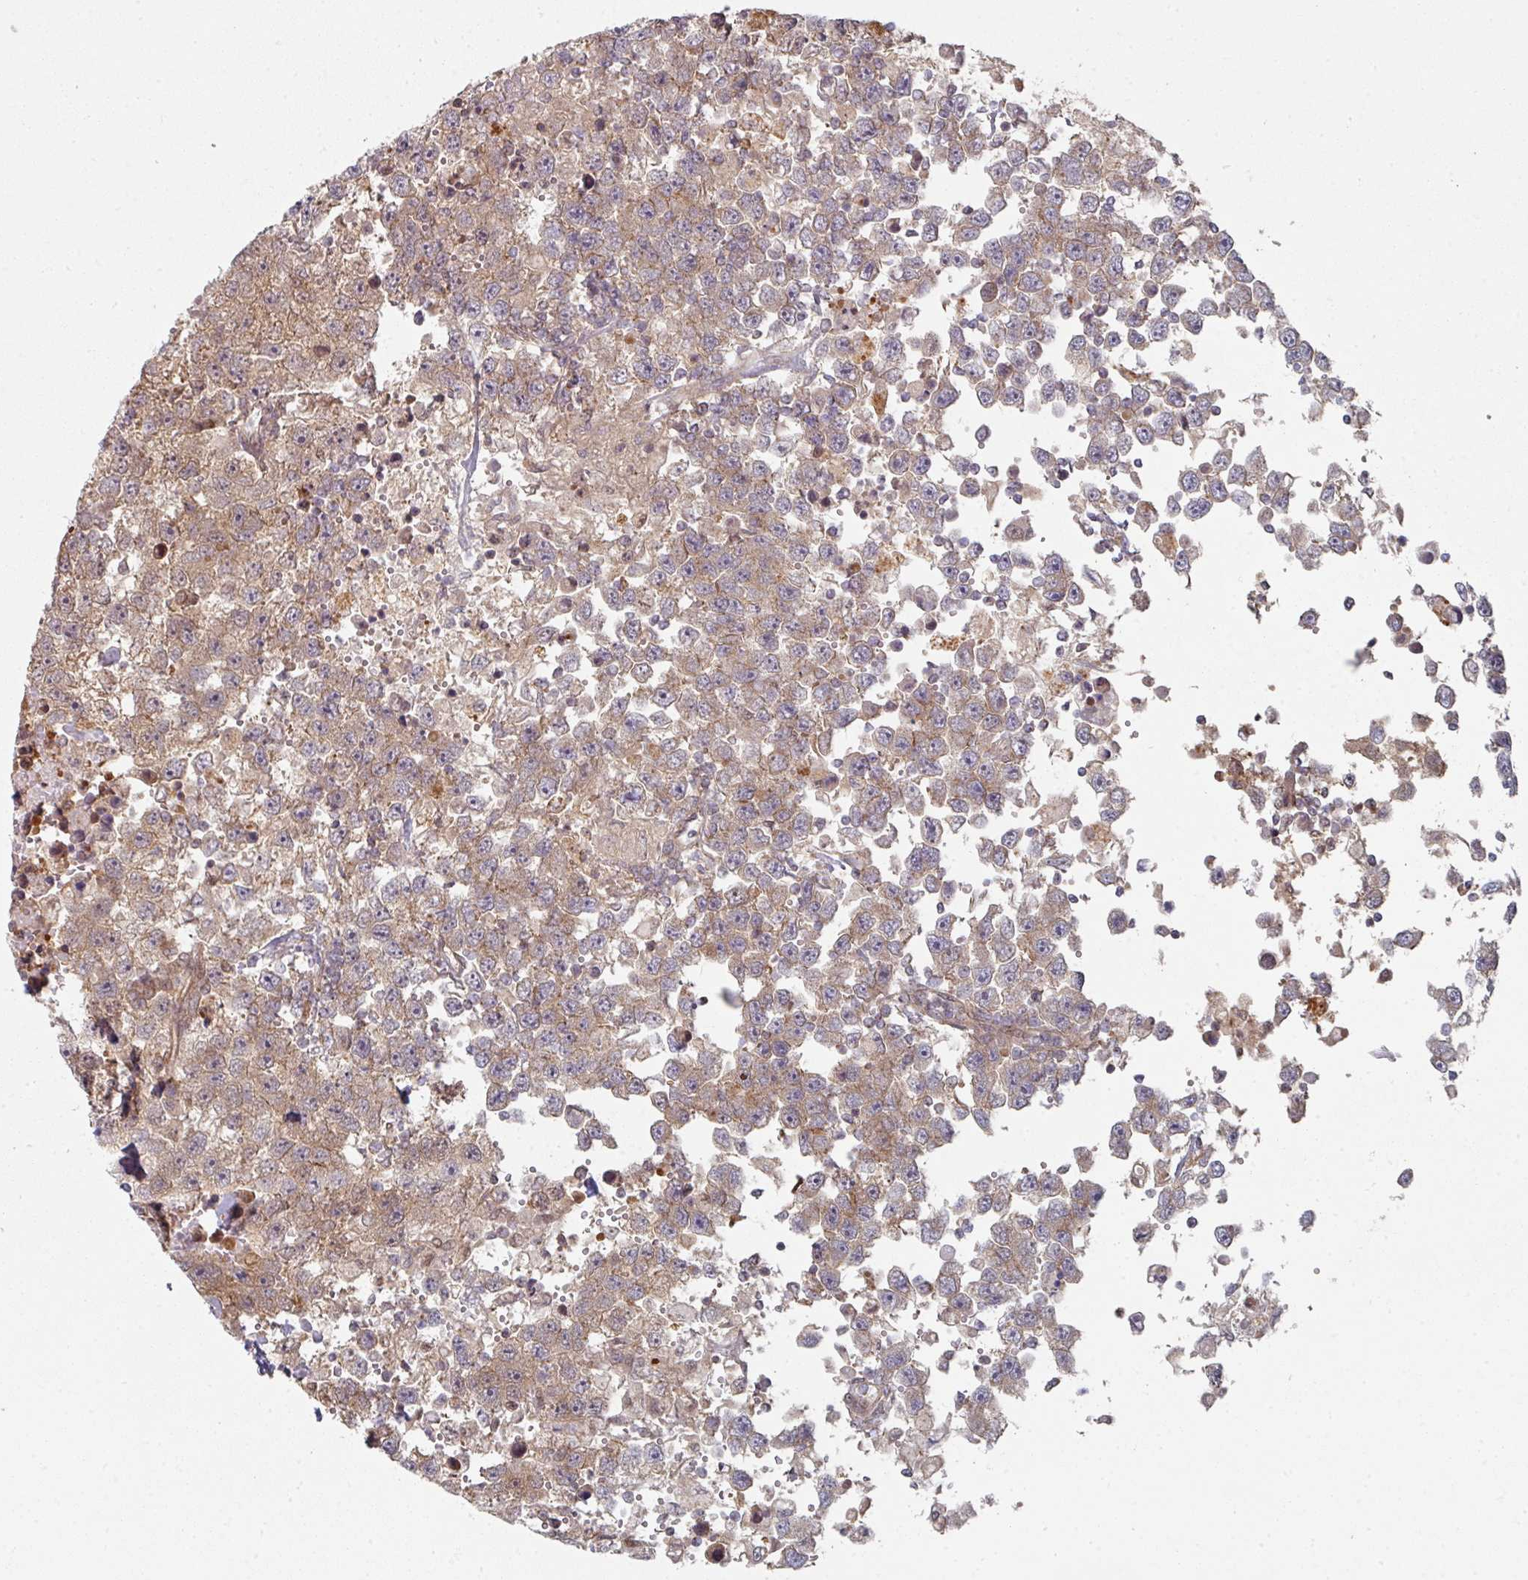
{"staining": {"intensity": "weak", "quantity": "25%-75%", "location": "cytoplasmic/membranous"}, "tissue": "testis cancer", "cell_type": "Tumor cells", "image_type": "cancer", "snomed": [{"axis": "morphology", "description": "Carcinoma, Embryonal, NOS"}, {"axis": "topography", "description": "Testis"}], "caption": "There is low levels of weak cytoplasmic/membranous staining in tumor cells of embryonal carcinoma (testis), as demonstrated by immunohistochemical staining (brown color).", "gene": "PSME3IP1", "patient": {"sex": "male", "age": 83}}